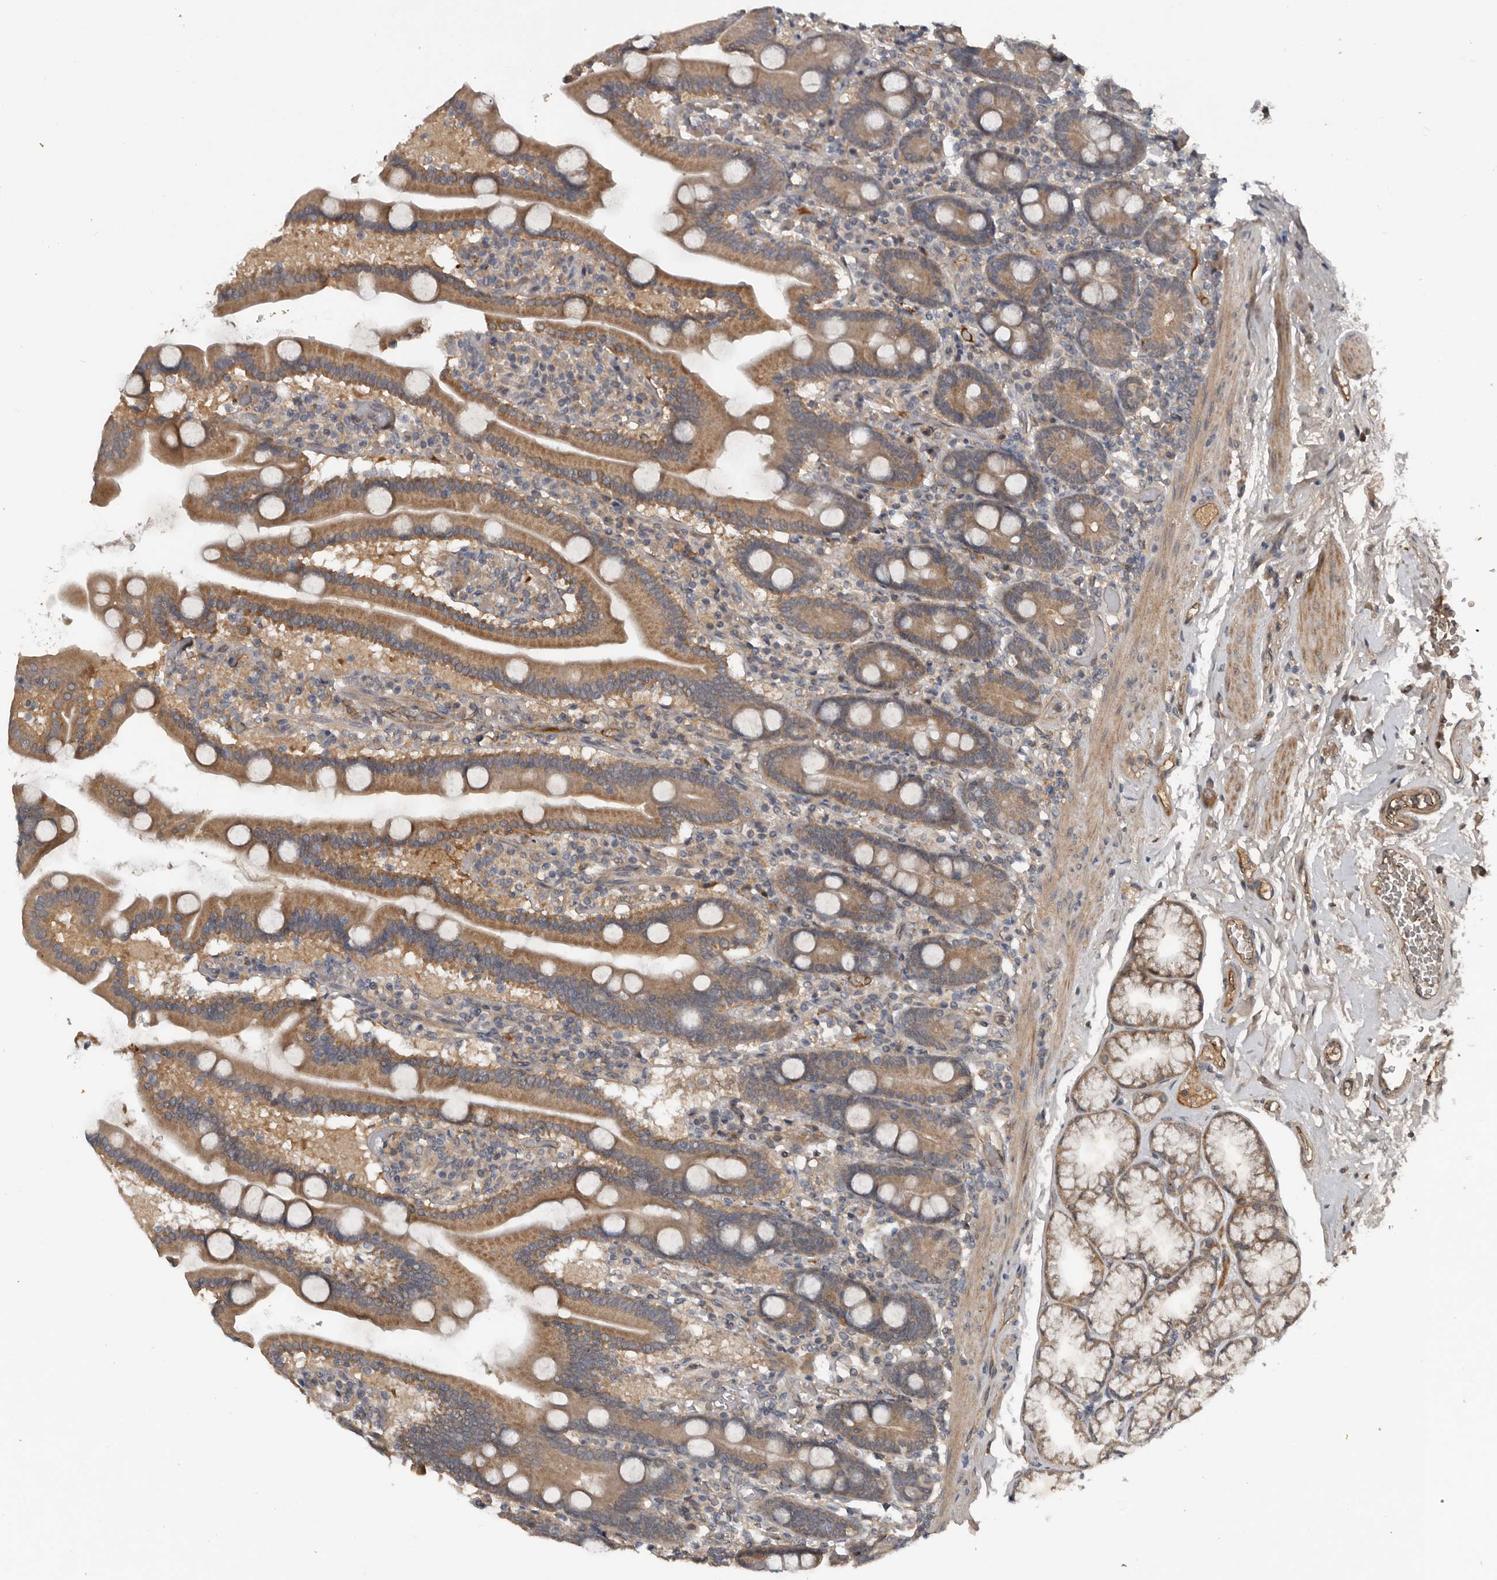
{"staining": {"intensity": "moderate", "quantity": ">75%", "location": "cytoplasmic/membranous"}, "tissue": "duodenum", "cell_type": "Glandular cells", "image_type": "normal", "snomed": [{"axis": "morphology", "description": "Normal tissue, NOS"}, {"axis": "topography", "description": "Duodenum"}], "caption": "IHC staining of normal duodenum, which displays medium levels of moderate cytoplasmic/membranous positivity in approximately >75% of glandular cells indicating moderate cytoplasmic/membranous protein staining. The staining was performed using DAB (brown) for protein detection and nuclei were counterstained in hematoxylin (blue).", "gene": "DNAJB4", "patient": {"sex": "male", "age": 55}}